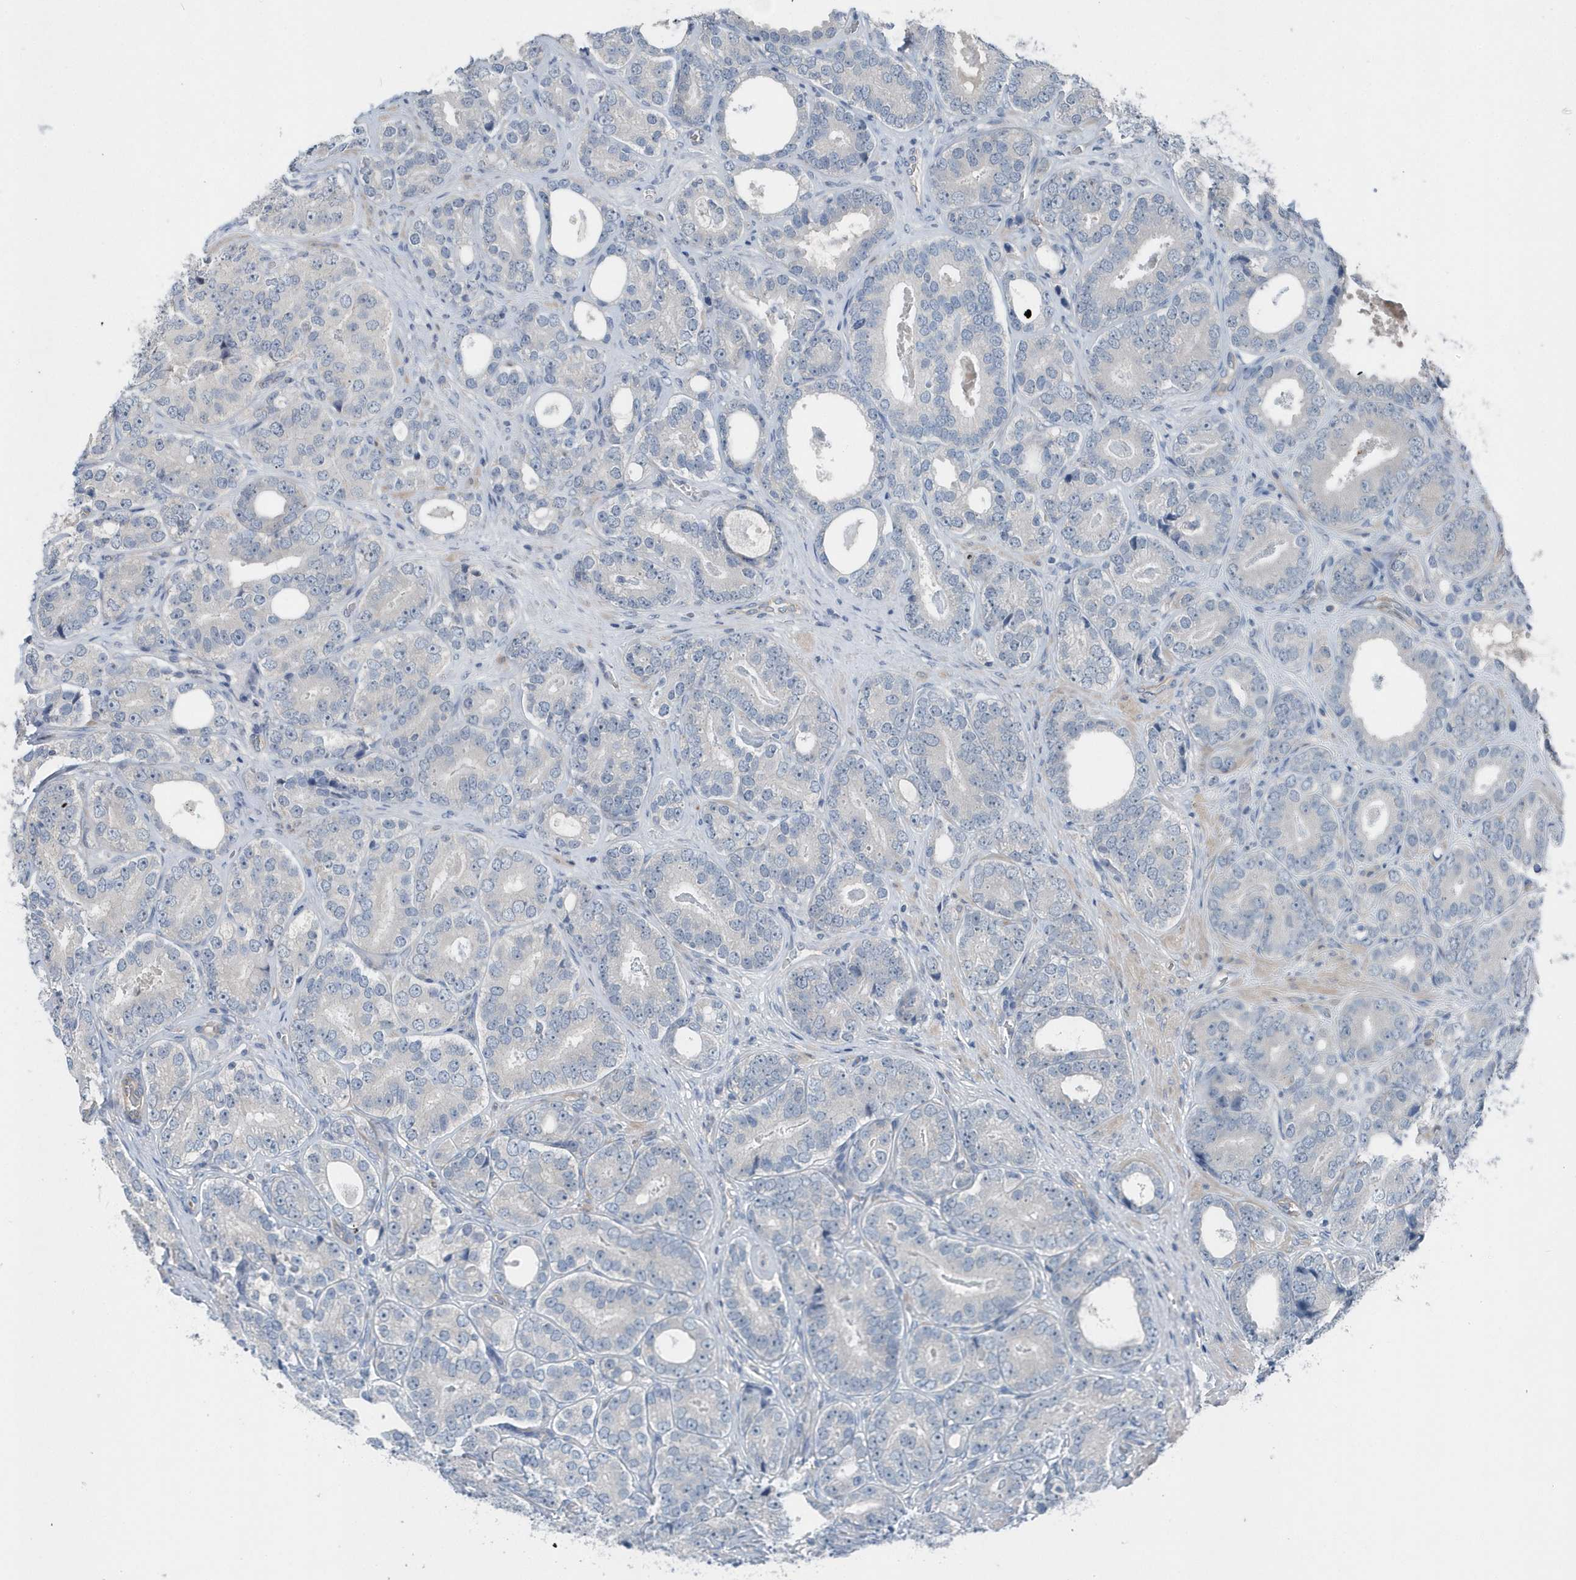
{"staining": {"intensity": "negative", "quantity": "none", "location": "none"}, "tissue": "prostate cancer", "cell_type": "Tumor cells", "image_type": "cancer", "snomed": [{"axis": "morphology", "description": "Adenocarcinoma, High grade"}, {"axis": "topography", "description": "Prostate"}], "caption": "Protein analysis of adenocarcinoma (high-grade) (prostate) exhibits no significant expression in tumor cells. The staining was performed using DAB (3,3'-diaminobenzidine) to visualize the protein expression in brown, while the nuclei were stained in blue with hematoxylin (Magnification: 20x).", "gene": "MCC", "patient": {"sex": "male", "age": 56}}